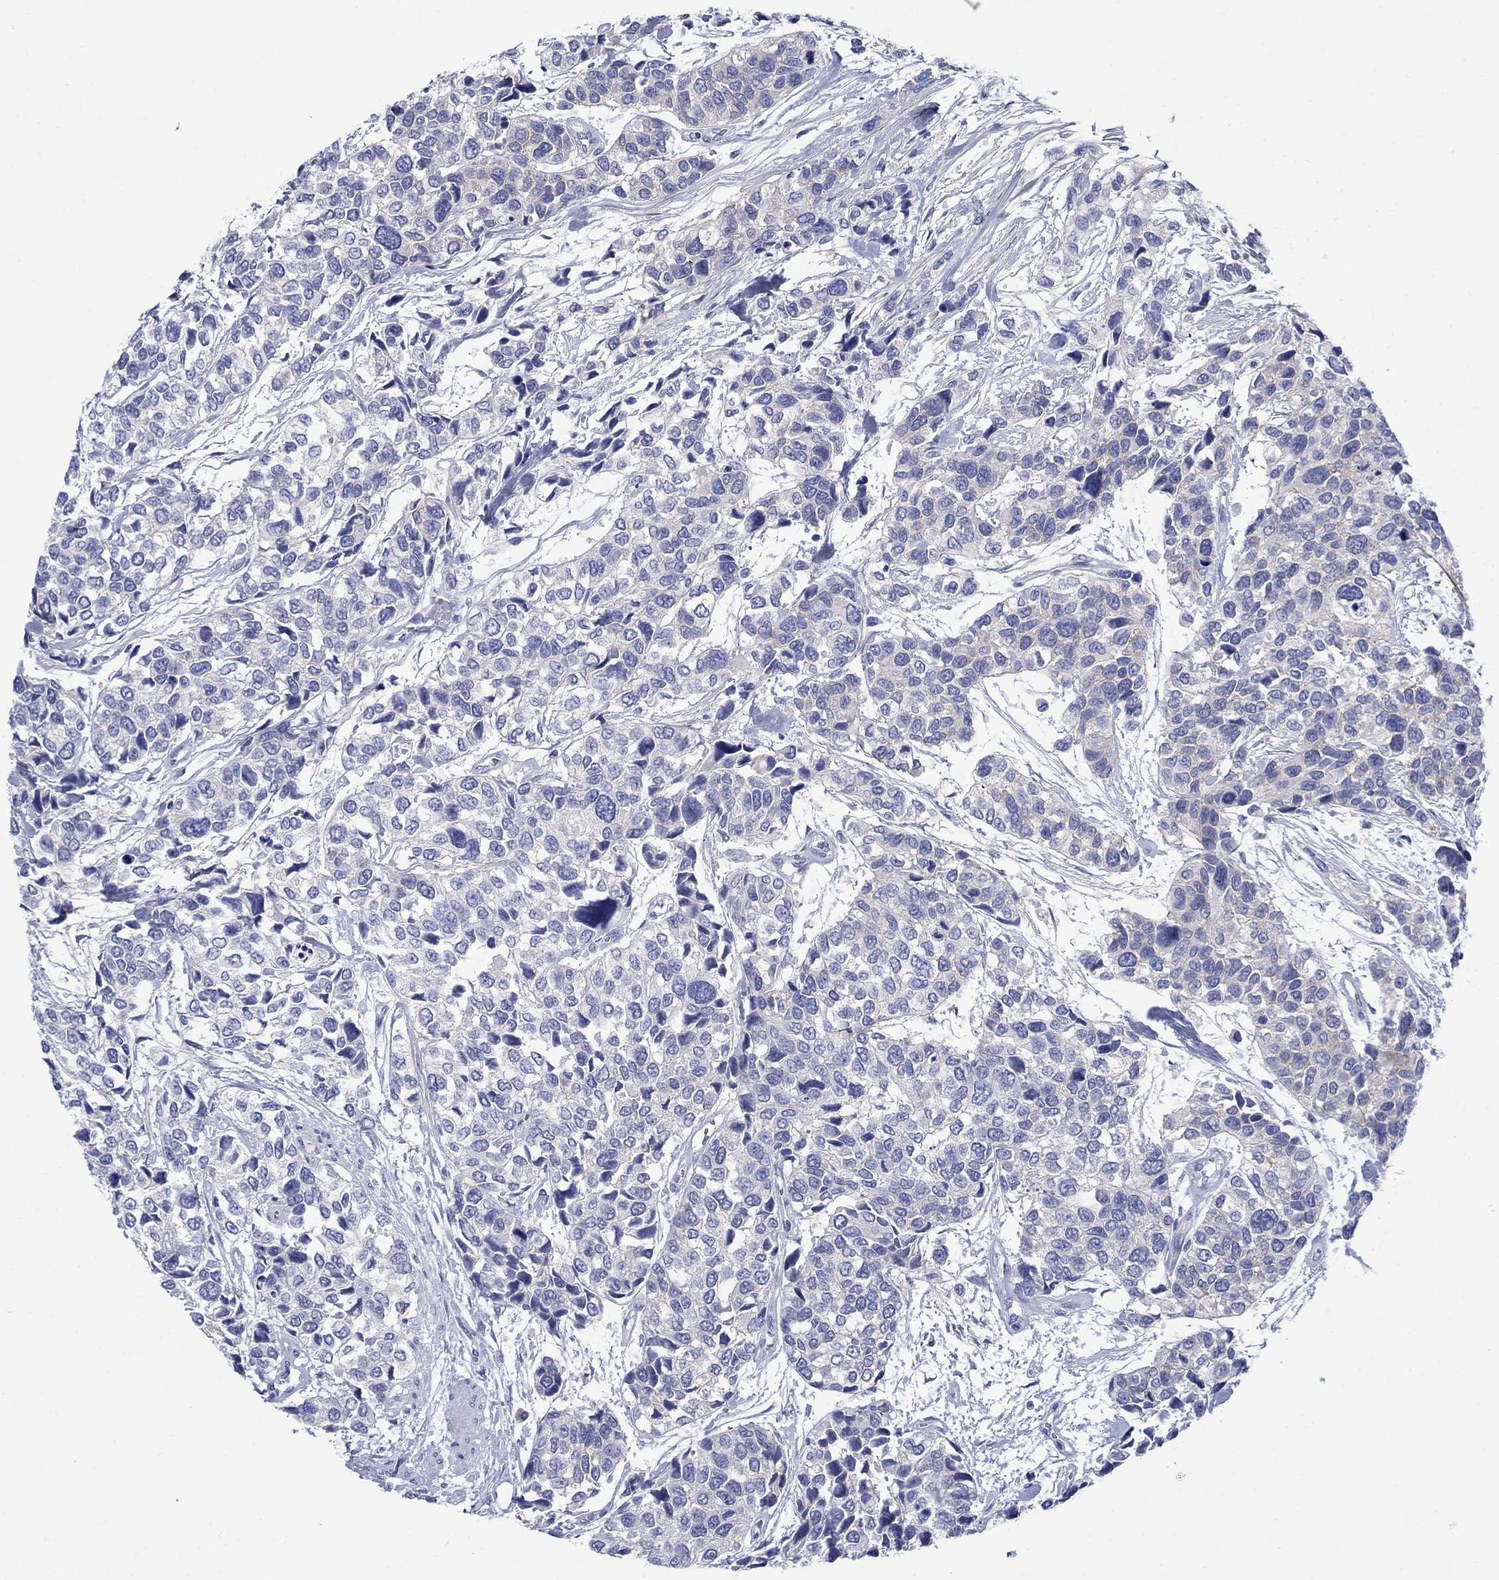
{"staining": {"intensity": "negative", "quantity": "none", "location": "none"}, "tissue": "urothelial cancer", "cell_type": "Tumor cells", "image_type": "cancer", "snomed": [{"axis": "morphology", "description": "Urothelial carcinoma, High grade"}, {"axis": "topography", "description": "Urinary bladder"}], "caption": "IHC image of neoplastic tissue: urothelial cancer stained with DAB exhibits no significant protein staining in tumor cells. Nuclei are stained in blue.", "gene": "SULT2B1", "patient": {"sex": "male", "age": 77}}